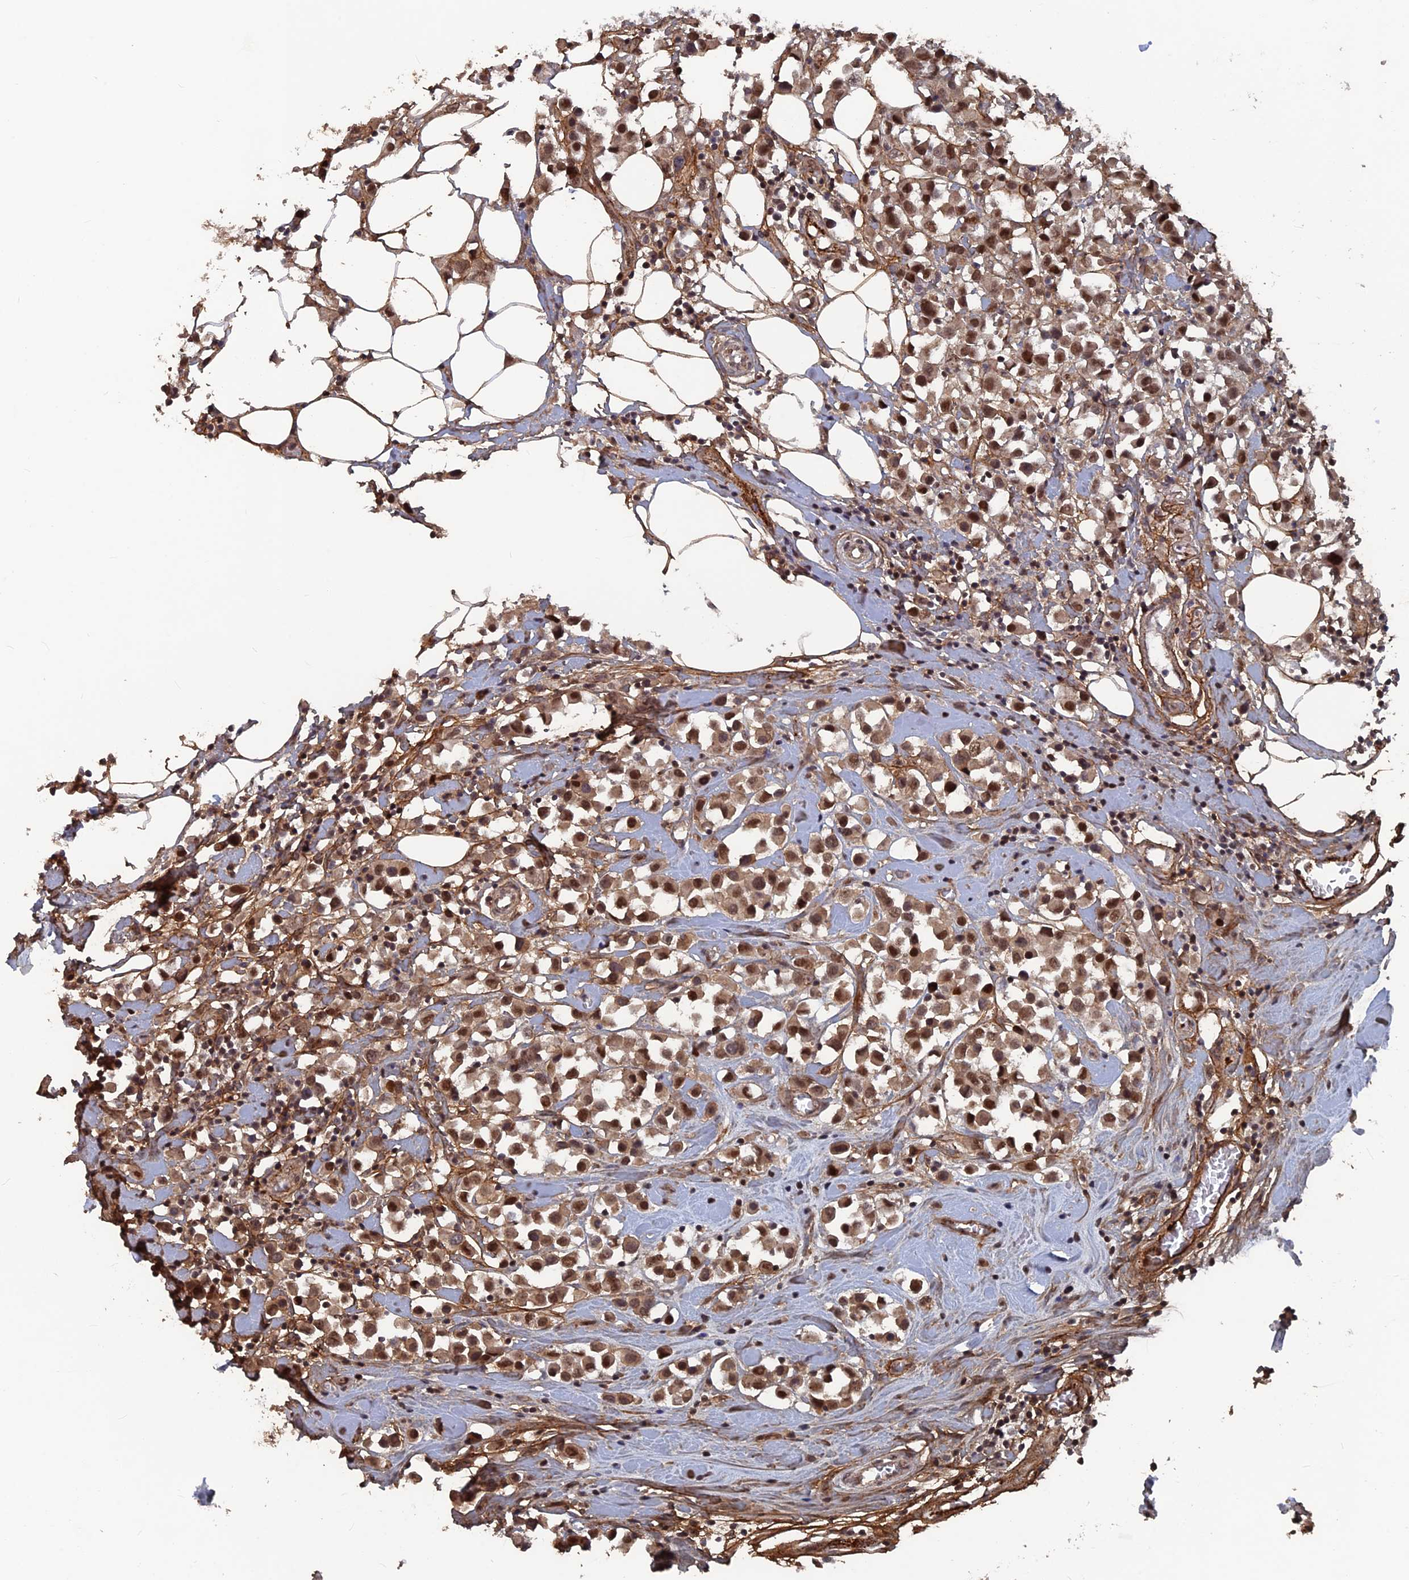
{"staining": {"intensity": "strong", "quantity": ">75%", "location": "cytoplasmic/membranous,nuclear"}, "tissue": "breast cancer", "cell_type": "Tumor cells", "image_type": "cancer", "snomed": [{"axis": "morphology", "description": "Duct carcinoma"}, {"axis": "topography", "description": "Breast"}], "caption": "An image showing strong cytoplasmic/membranous and nuclear staining in approximately >75% of tumor cells in breast invasive ductal carcinoma, as visualized by brown immunohistochemical staining.", "gene": "SH3D21", "patient": {"sex": "female", "age": 61}}